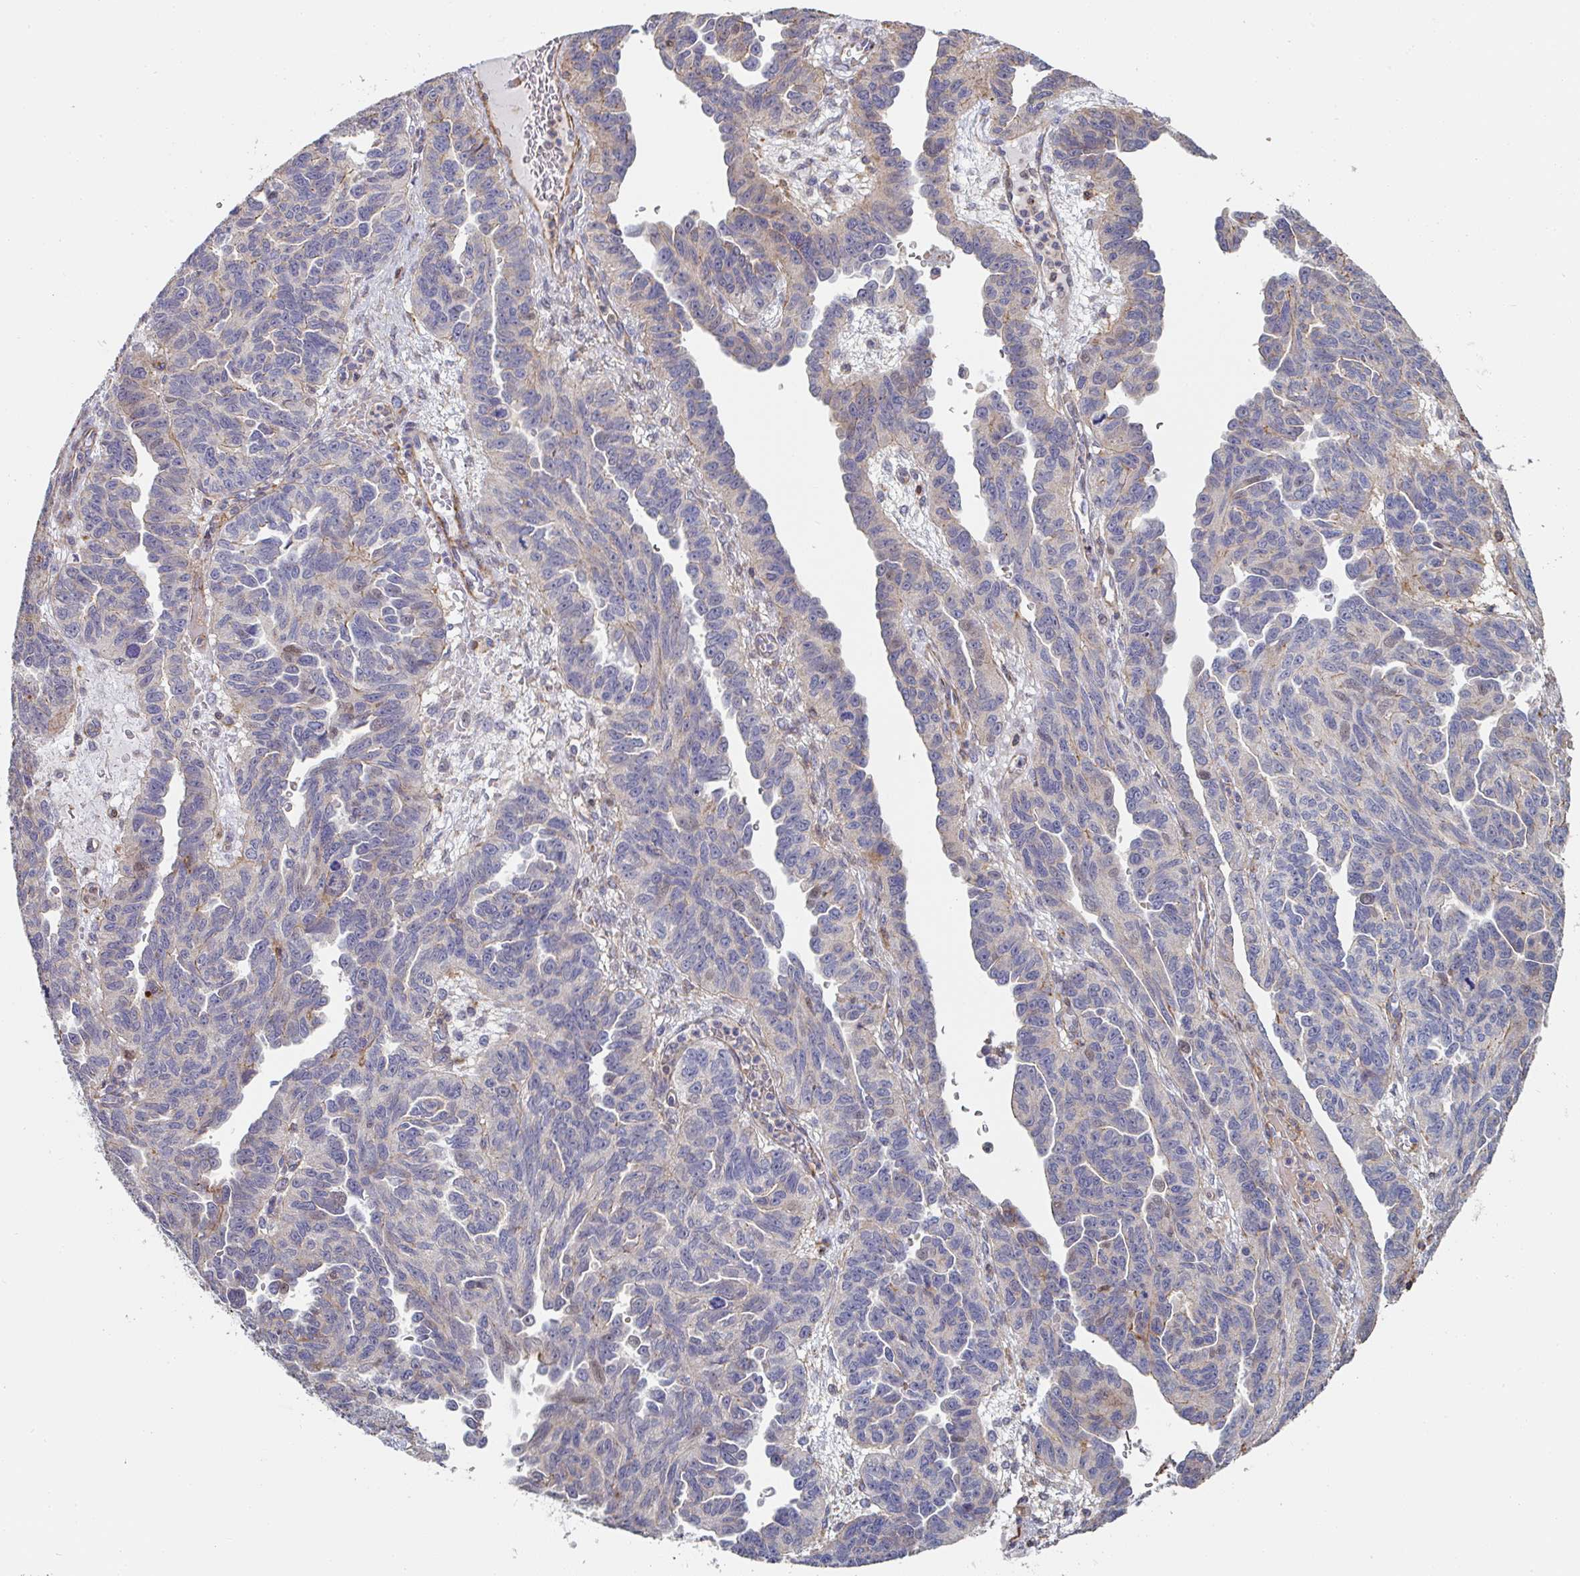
{"staining": {"intensity": "moderate", "quantity": "<25%", "location": "cytoplasmic/membranous"}, "tissue": "ovarian cancer", "cell_type": "Tumor cells", "image_type": "cancer", "snomed": [{"axis": "morphology", "description": "Cystadenocarcinoma, serous, NOS"}, {"axis": "topography", "description": "Ovary"}], "caption": "Ovarian cancer (serous cystadenocarcinoma) stained with a brown dye demonstrates moderate cytoplasmic/membranous positive positivity in approximately <25% of tumor cells.", "gene": "FZD2", "patient": {"sex": "female", "age": 64}}